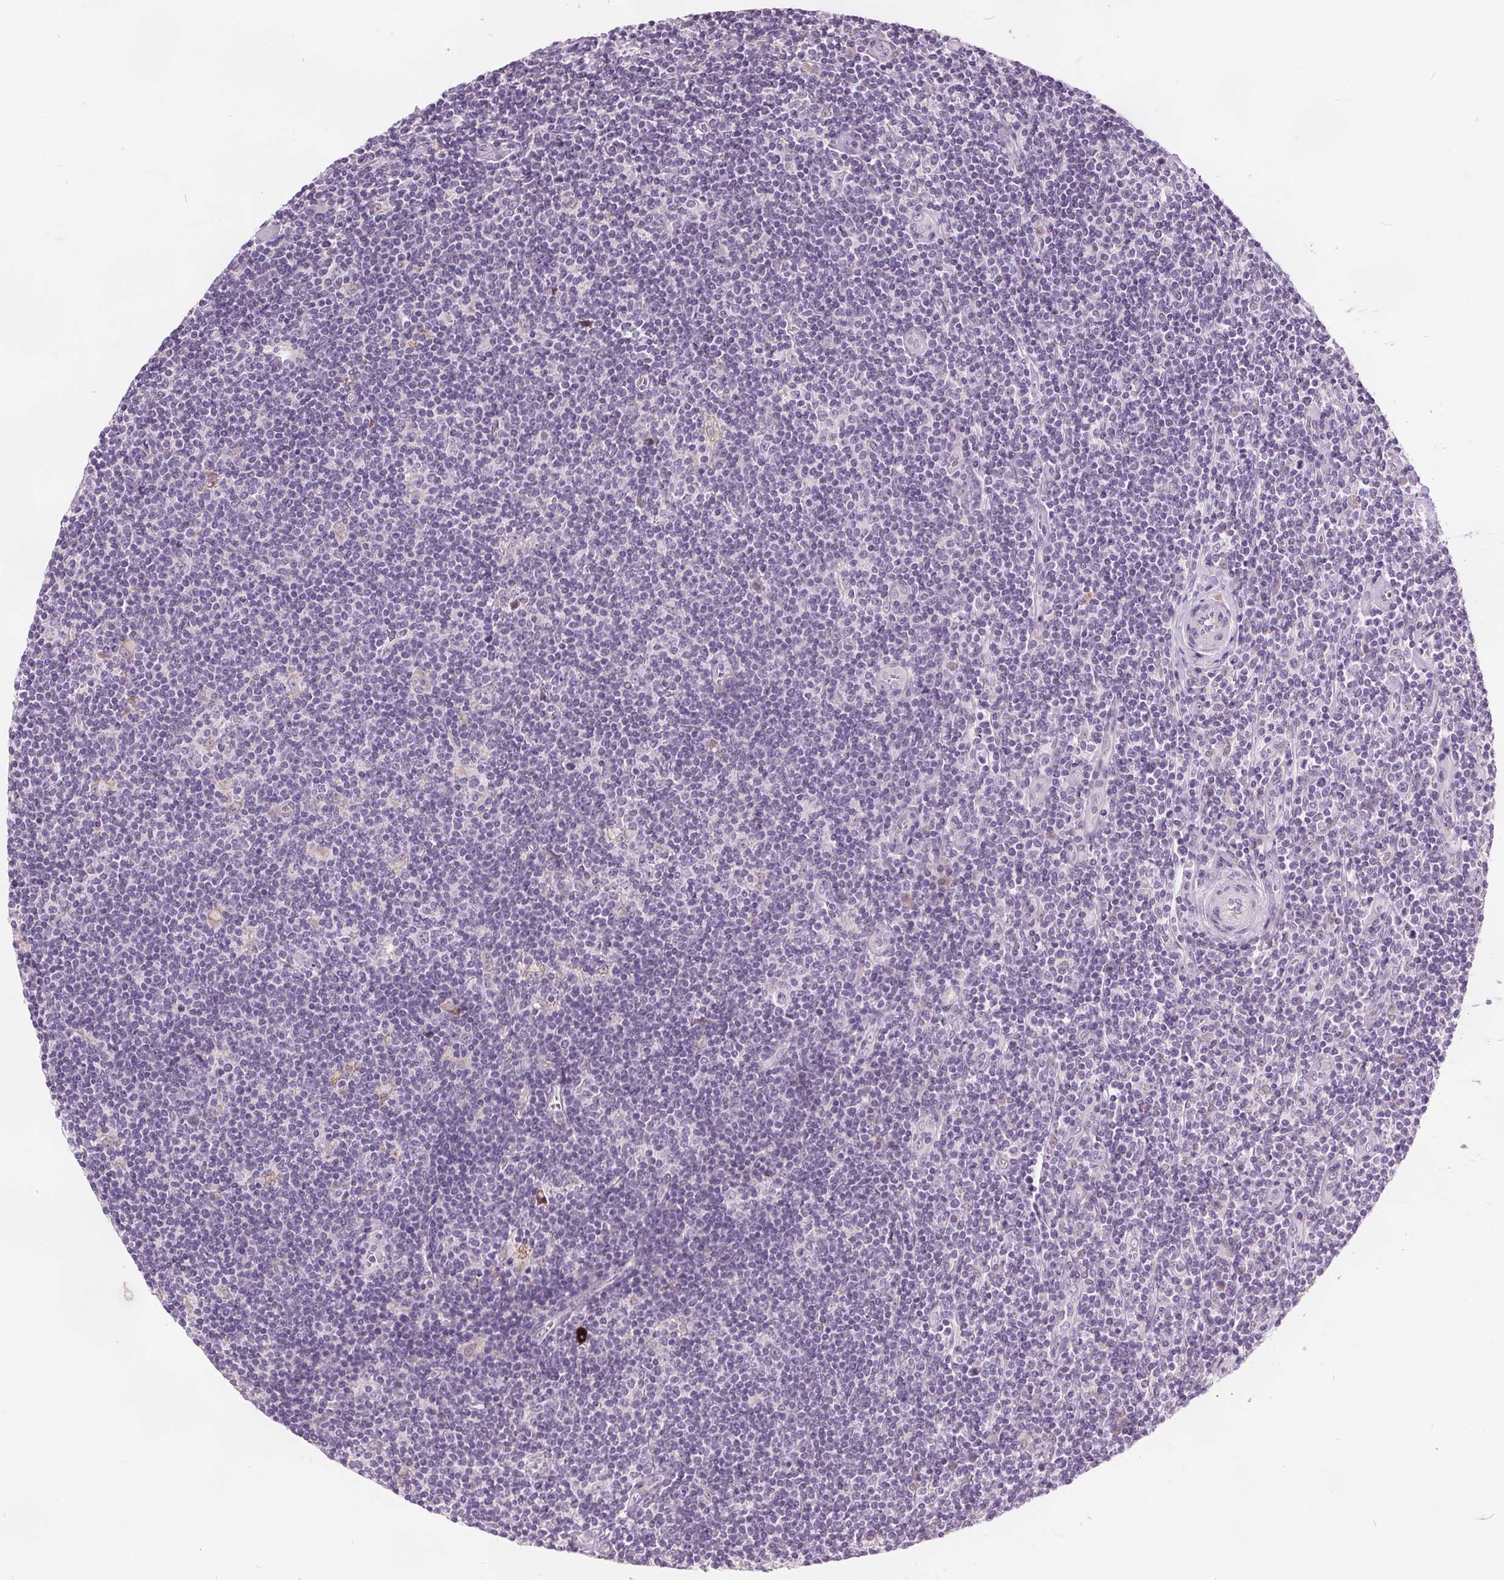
{"staining": {"intensity": "negative", "quantity": "none", "location": "none"}, "tissue": "lymphoma", "cell_type": "Tumor cells", "image_type": "cancer", "snomed": [{"axis": "morphology", "description": "Hodgkin's disease, NOS"}, {"axis": "topography", "description": "Lymph node"}], "caption": "DAB (3,3'-diaminobenzidine) immunohistochemical staining of lymphoma displays no significant expression in tumor cells.", "gene": "ACOX2", "patient": {"sex": "male", "age": 40}}